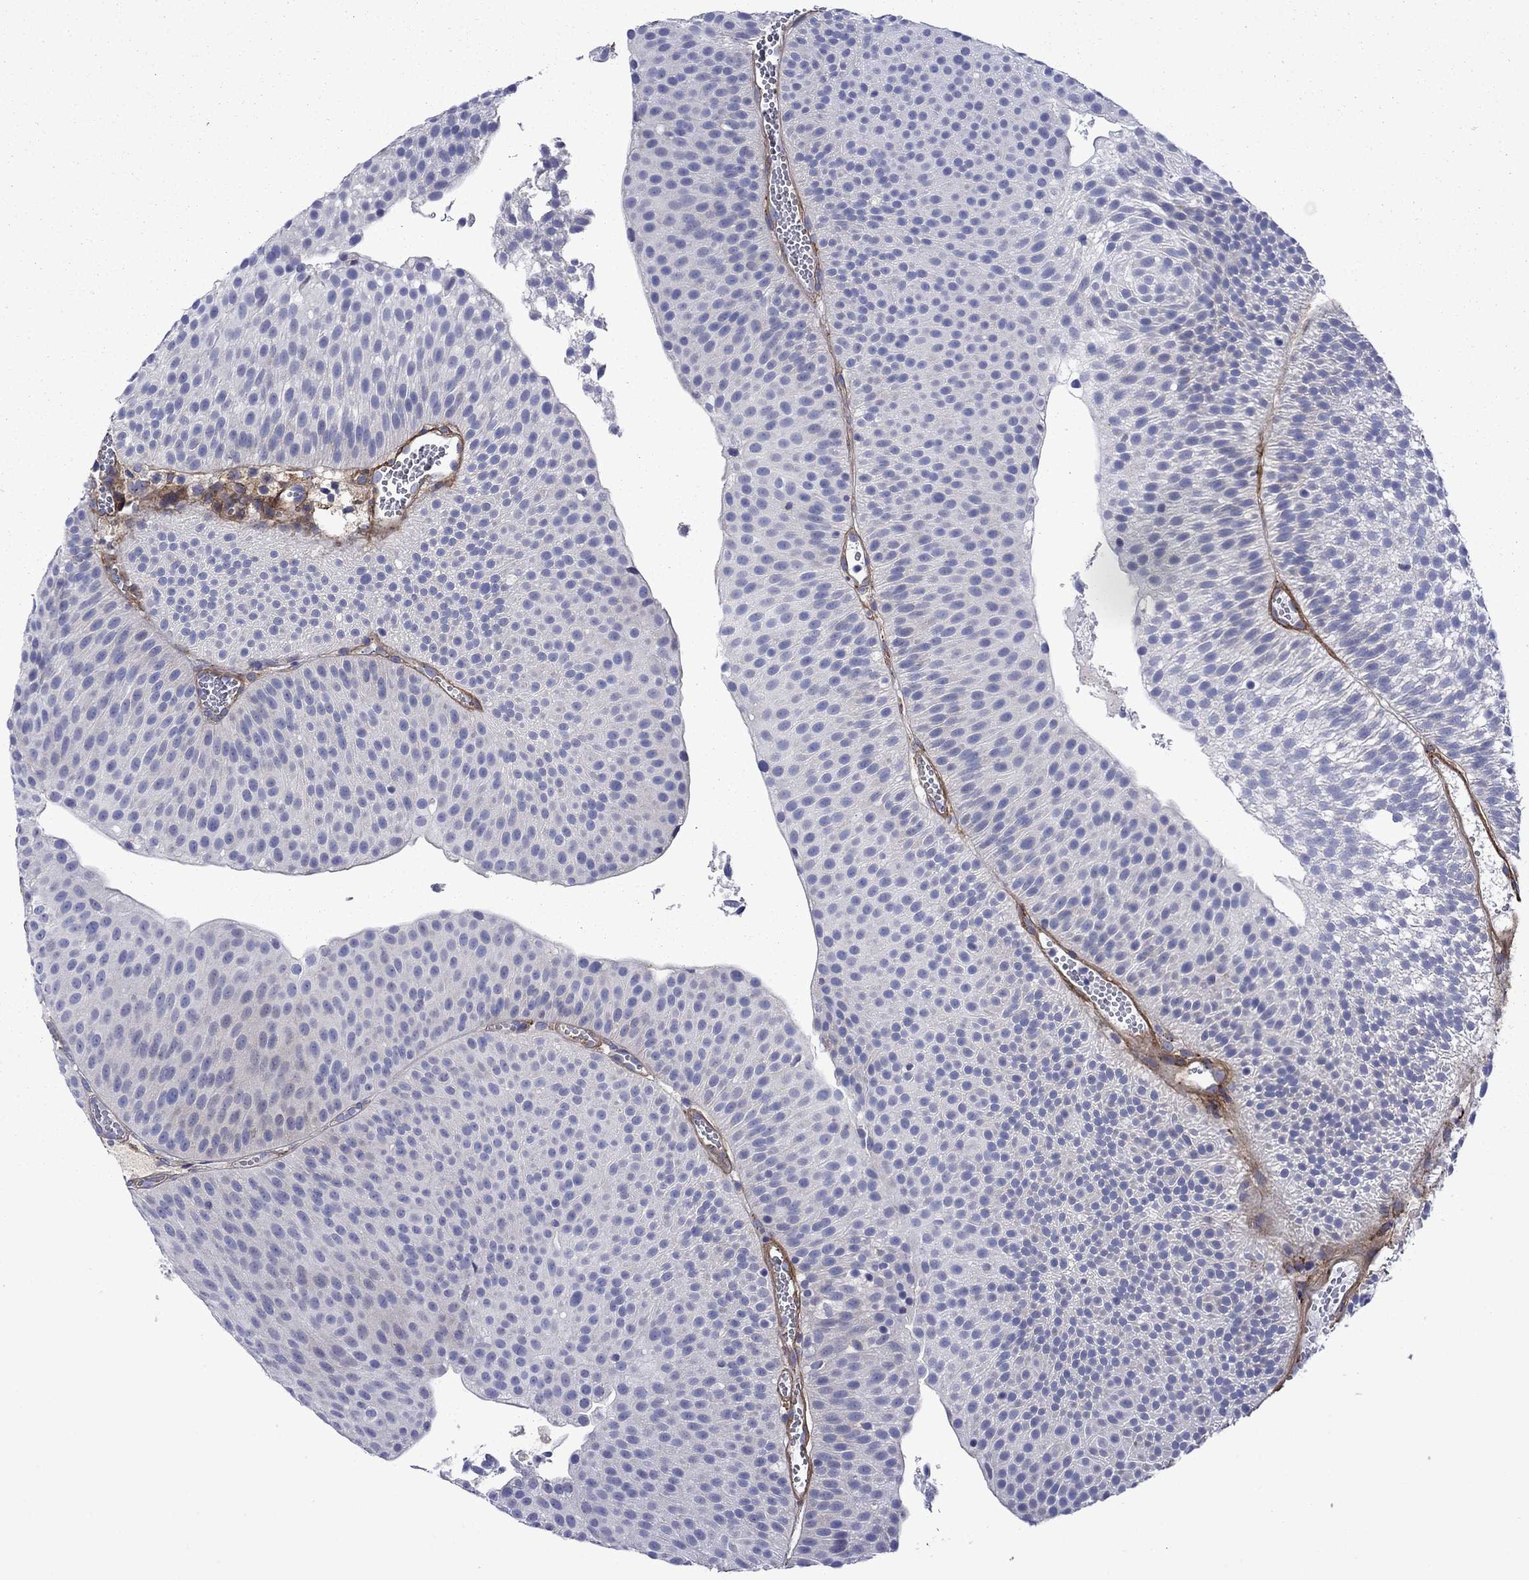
{"staining": {"intensity": "negative", "quantity": "none", "location": "none"}, "tissue": "urothelial cancer", "cell_type": "Tumor cells", "image_type": "cancer", "snomed": [{"axis": "morphology", "description": "Urothelial carcinoma, Low grade"}, {"axis": "topography", "description": "Urinary bladder"}], "caption": "Immunohistochemistry histopathology image of low-grade urothelial carcinoma stained for a protein (brown), which demonstrates no expression in tumor cells.", "gene": "HSPG2", "patient": {"sex": "male", "age": 65}}